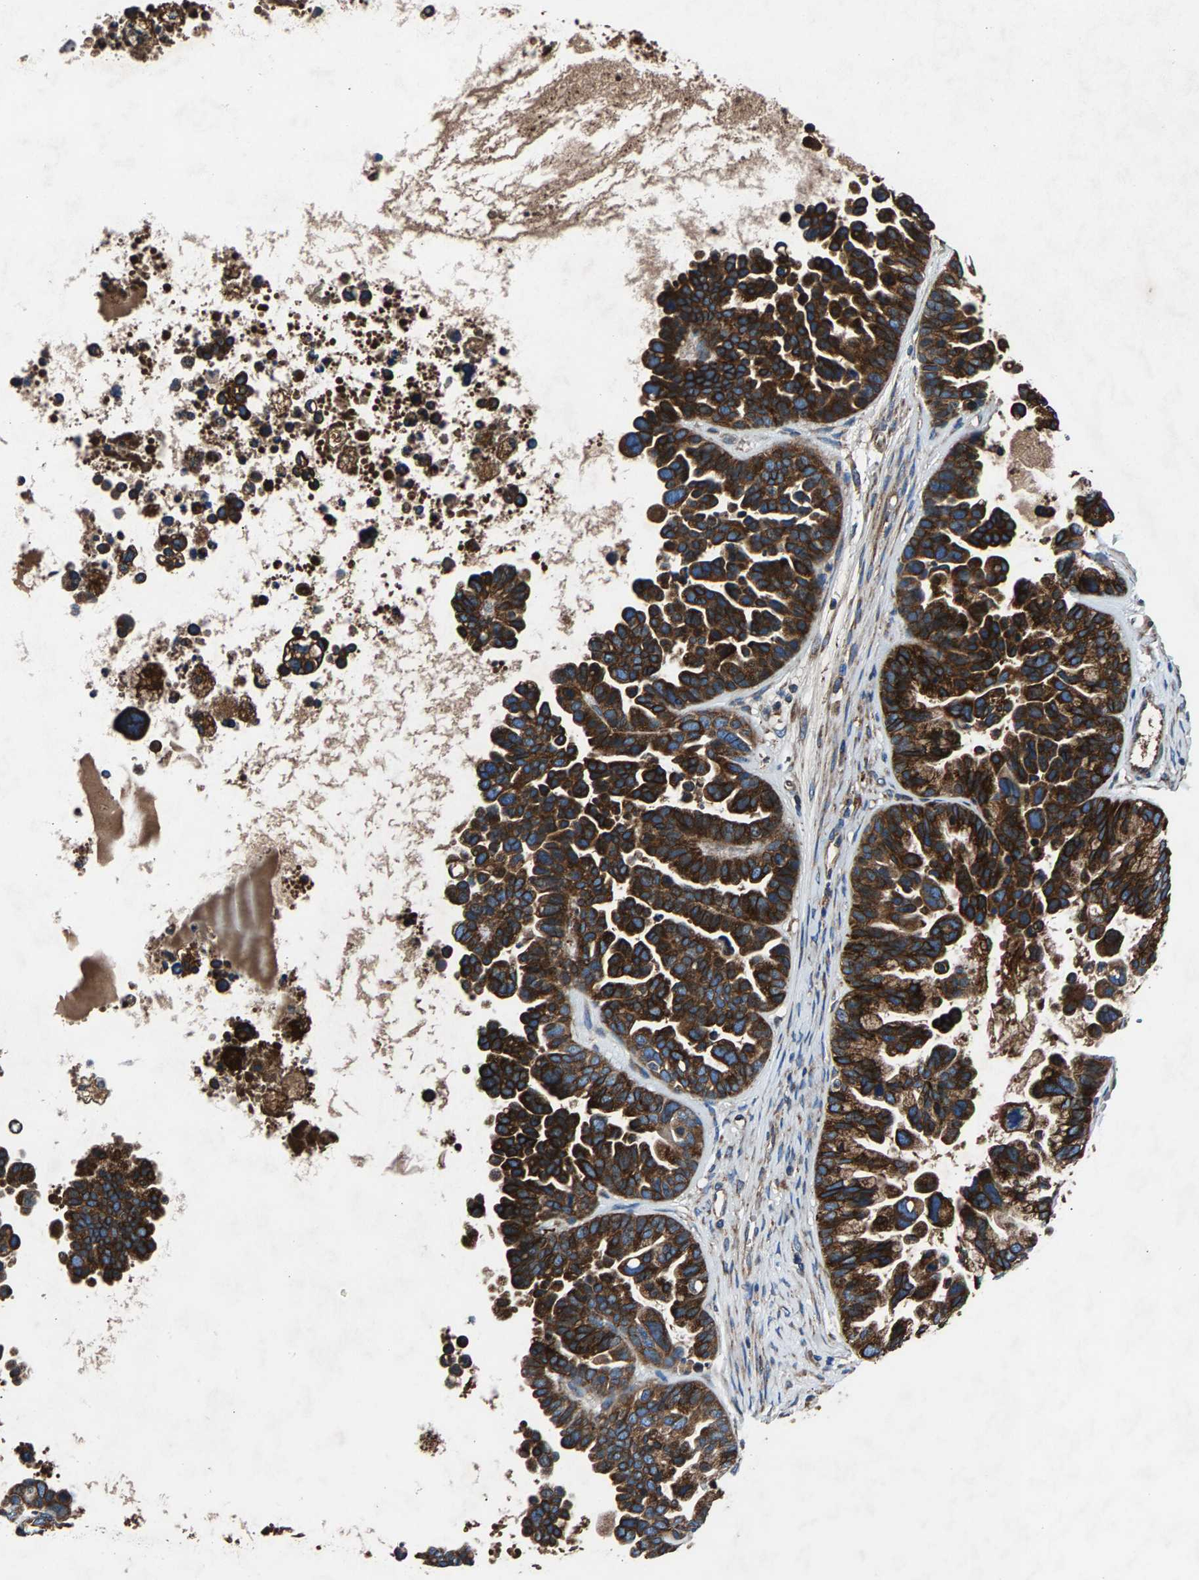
{"staining": {"intensity": "strong", "quantity": ">75%", "location": "cytoplasmic/membranous"}, "tissue": "ovarian cancer", "cell_type": "Tumor cells", "image_type": "cancer", "snomed": [{"axis": "morphology", "description": "Cystadenocarcinoma, serous, NOS"}, {"axis": "topography", "description": "Ovary"}], "caption": "Ovarian cancer tissue shows strong cytoplasmic/membranous expression in about >75% of tumor cells, visualized by immunohistochemistry. (DAB = brown stain, brightfield microscopy at high magnification).", "gene": "LPCAT1", "patient": {"sex": "female", "age": 56}}